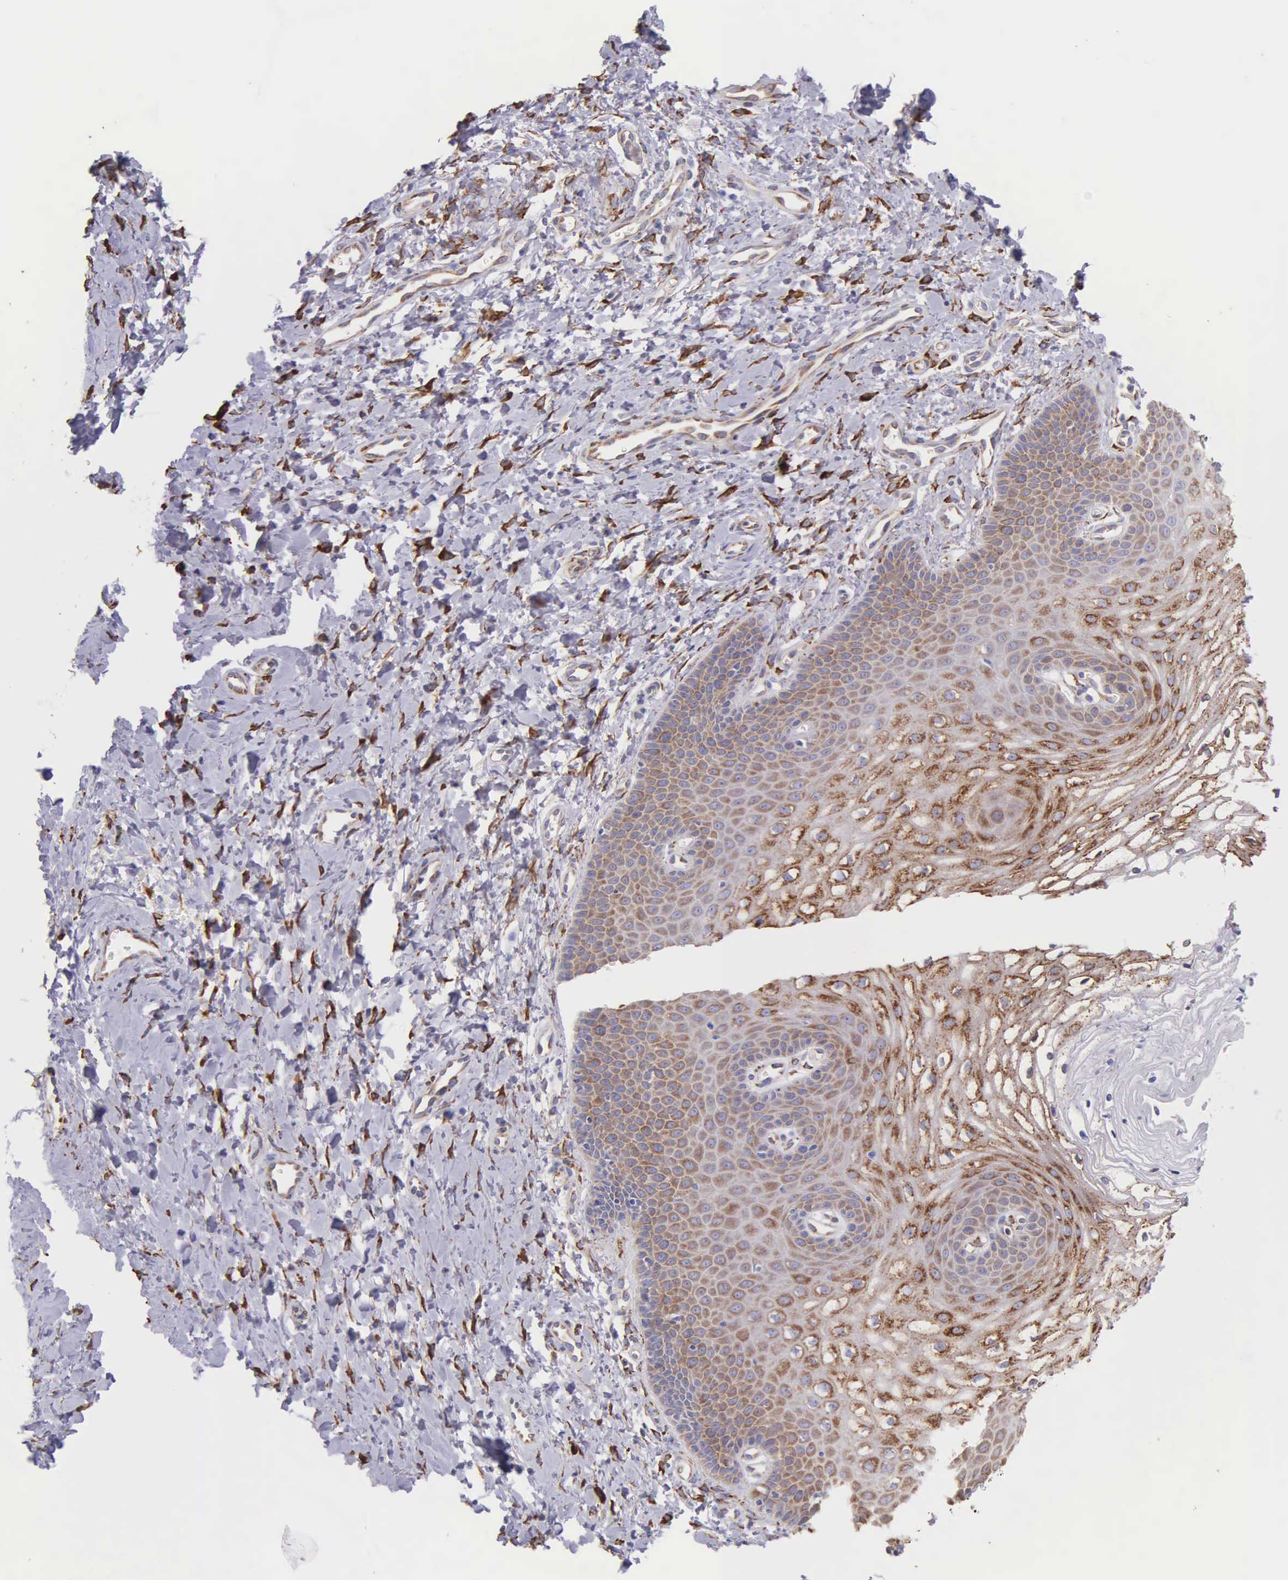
{"staining": {"intensity": "moderate", "quantity": ">75%", "location": "cytoplasmic/membranous"}, "tissue": "vagina", "cell_type": "Squamous epithelial cells", "image_type": "normal", "snomed": [{"axis": "morphology", "description": "Normal tissue, NOS"}, {"axis": "topography", "description": "Vagina"}], "caption": "High-power microscopy captured an immunohistochemistry (IHC) image of normal vagina, revealing moderate cytoplasmic/membranous expression in approximately >75% of squamous epithelial cells.", "gene": "CKAP4", "patient": {"sex": "female", "age": 68}}